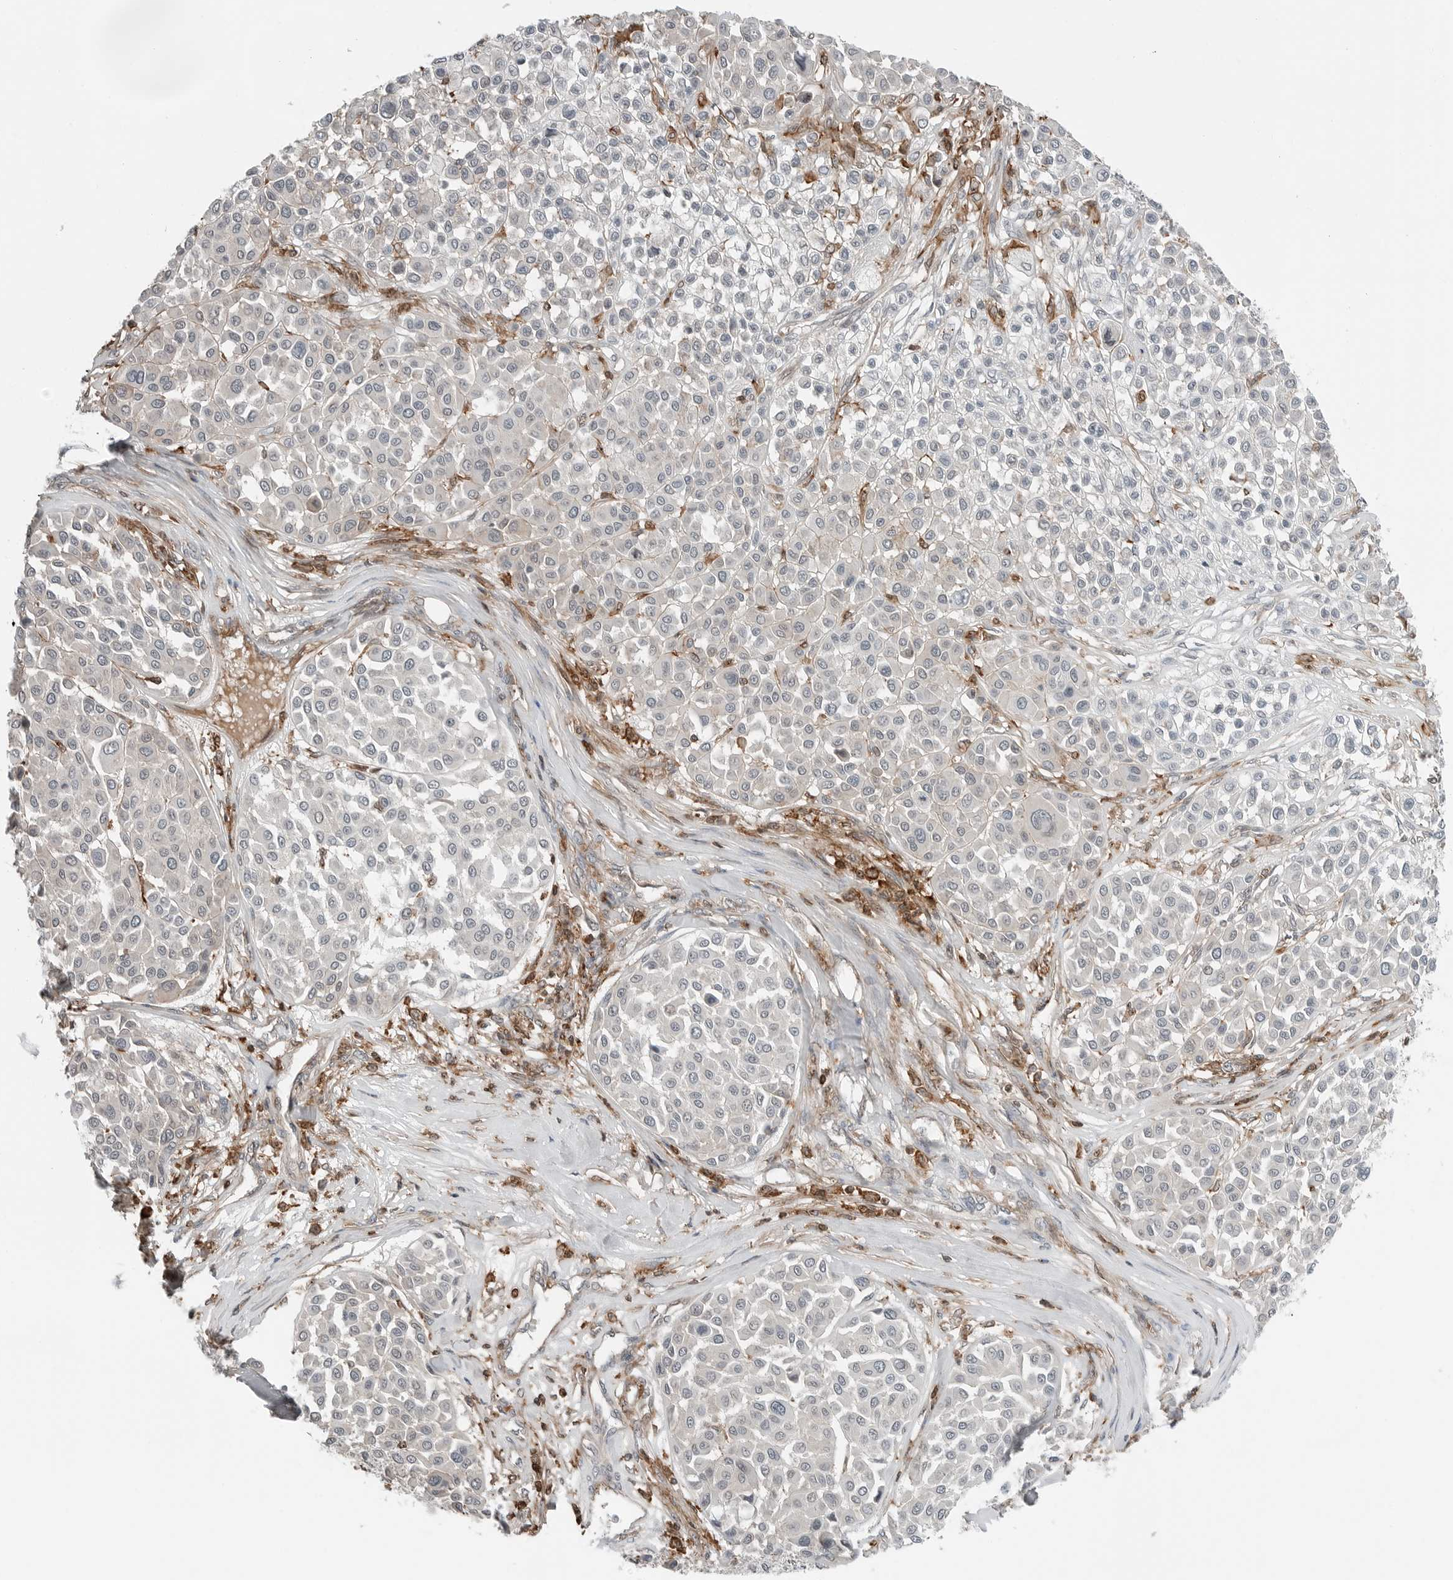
{"staining": {"intensity": "negative", "quantity": "none", "location": "none"}, "tissue": "melanoma", "cell_type": "Tumor cells", "image_type": "cancer", "snomed": [{"axis": "morphology", "description": "Malignant melanoma, Metastatic site"}, {"axis": "topography", "description": "Soft tissue"}], "caption": "Malignant melanoma (metastatic site) was stained to show a protein in brown. There is no significant expression in tumor cells.", "gene": "LEFTY2", "patient": {"sex": "male", "age": 41}}